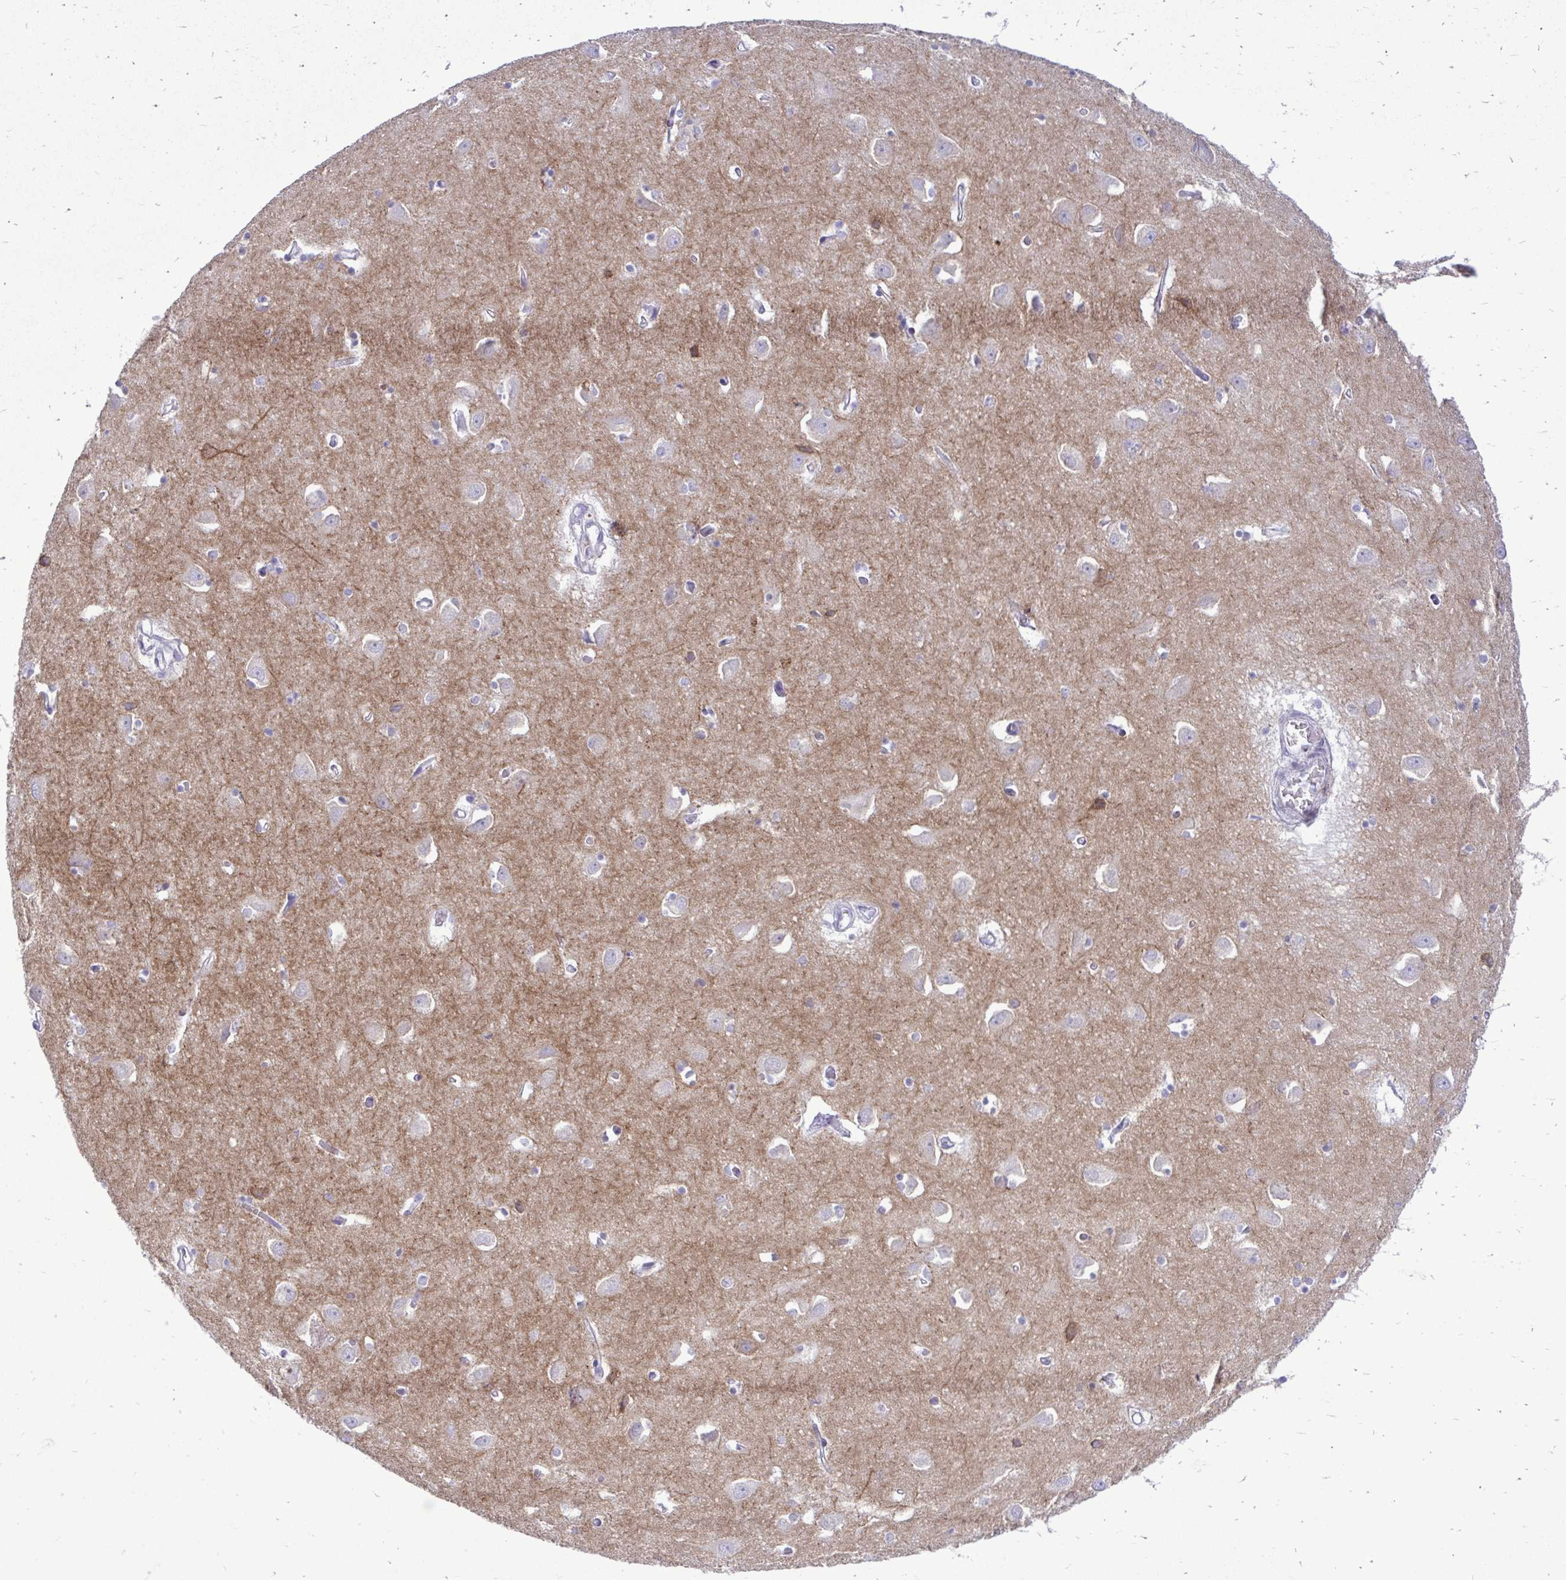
{"staining": {"intensity": "negative", "quantity": "none", "location": "none"}, "tissue": "caudate", "cell_type": "Glial cells", "image_type": "normal", "snomed": [{"axis": "morphology", "description": "Normal tissue, NOS"}, {"axis": "topography", "description": "Lateral ventricle wall"}, {"axis": "topography", "description": "Hippocampus"}], "caption": "Glial cells show no significant expression in benign caudate.", "gene": "GABRA1", "patient": {"sex": "female", "age": 63}}